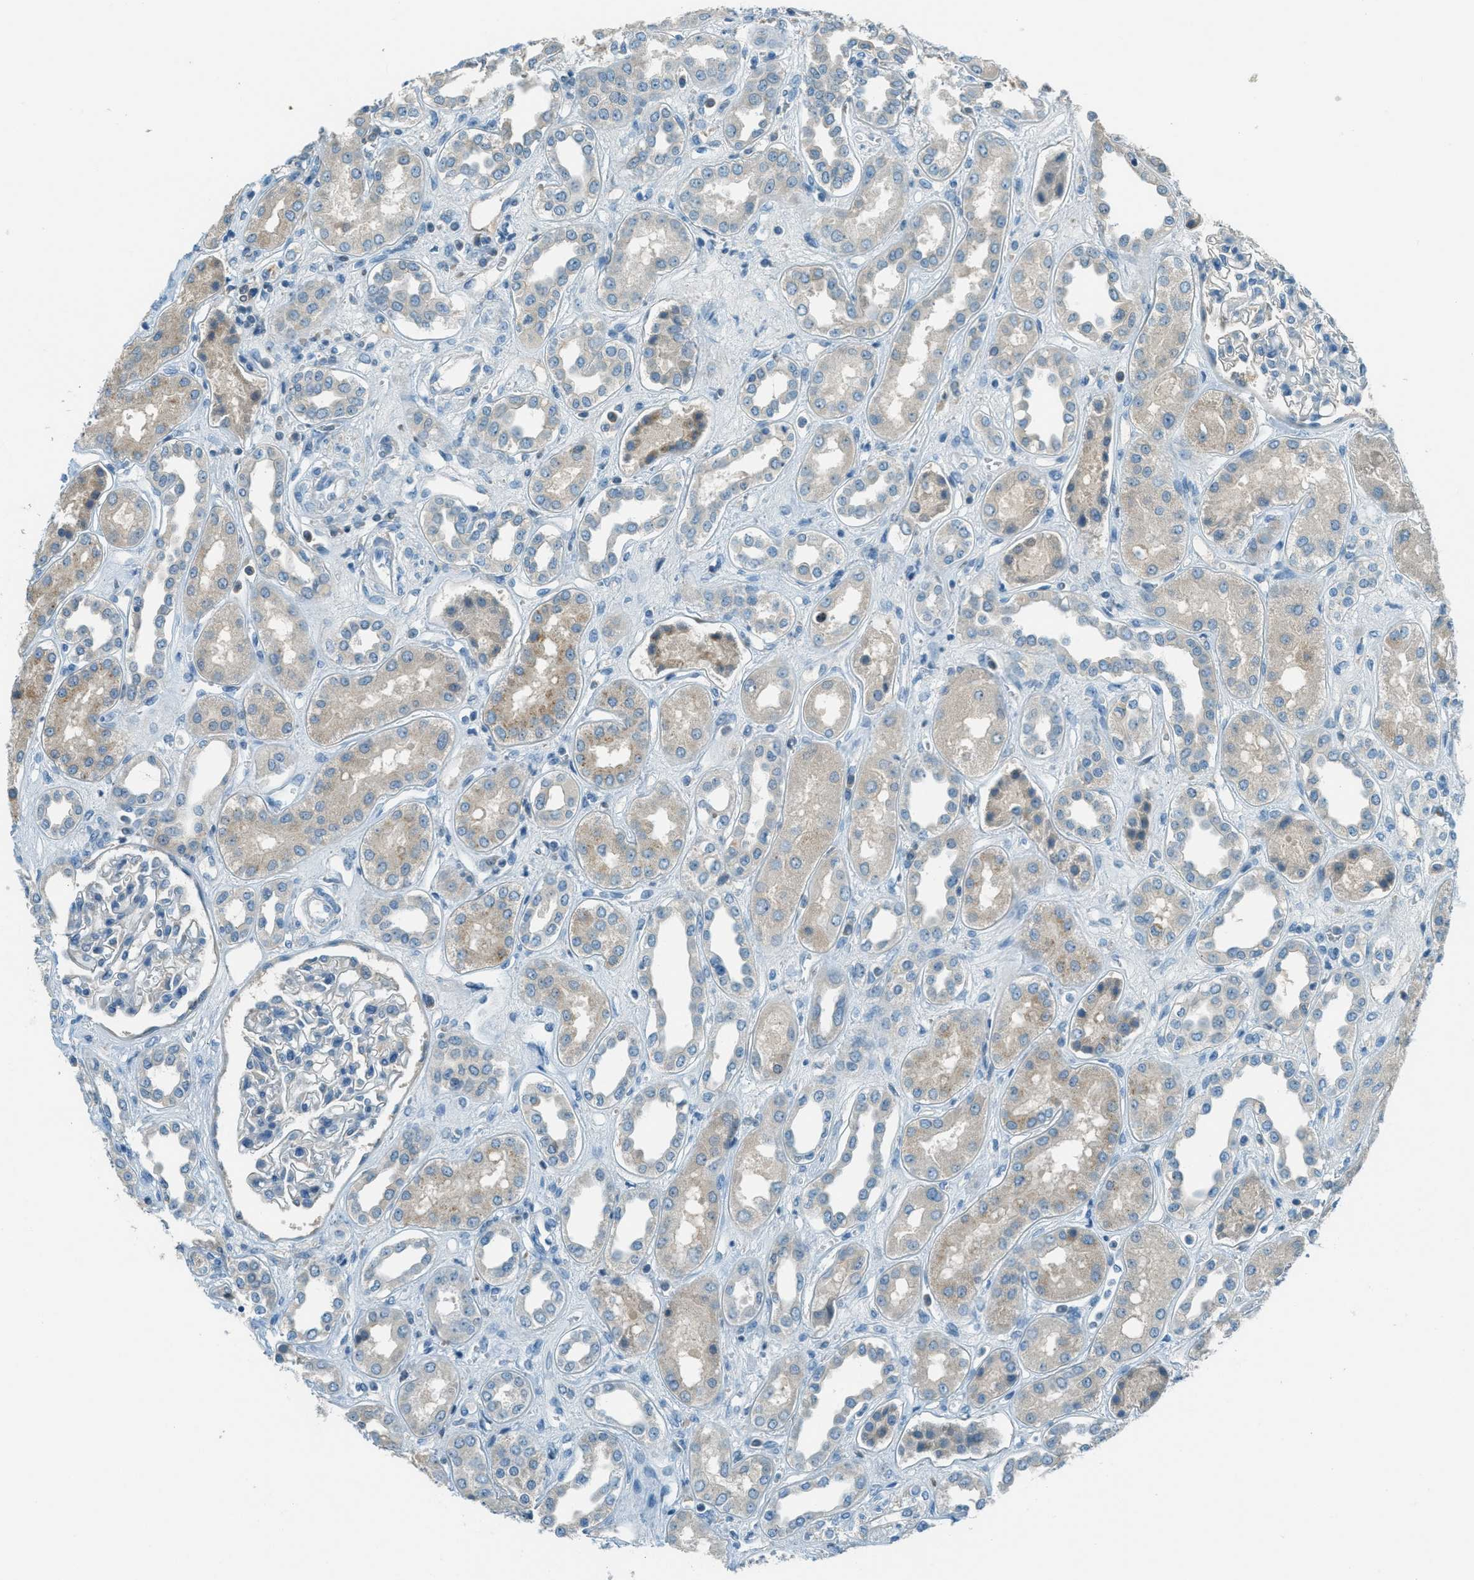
{"staining": {"intensity": "negative", "quantity": "none", "location": "none"}, "tissue": "kidney", "cell_type": "Cells in glomeruli", "image_type": "normal", "snomed": [{"axis": "morphology", "description": "Normal tissue, NOS"}, {"axis": "topography", "description": "Kidney"}], "caption": "Immunohistochemistry (IHC) of normal kidney shows no positivity in cells in glomeruli. The staining was performed using DAB to visualize the protein expression in brown, while the nuclei were stained in blue with hematoxylin (Magnification: 20x).", "gene": "MSLN", "patient": {"sex": "male", "age": 59}}